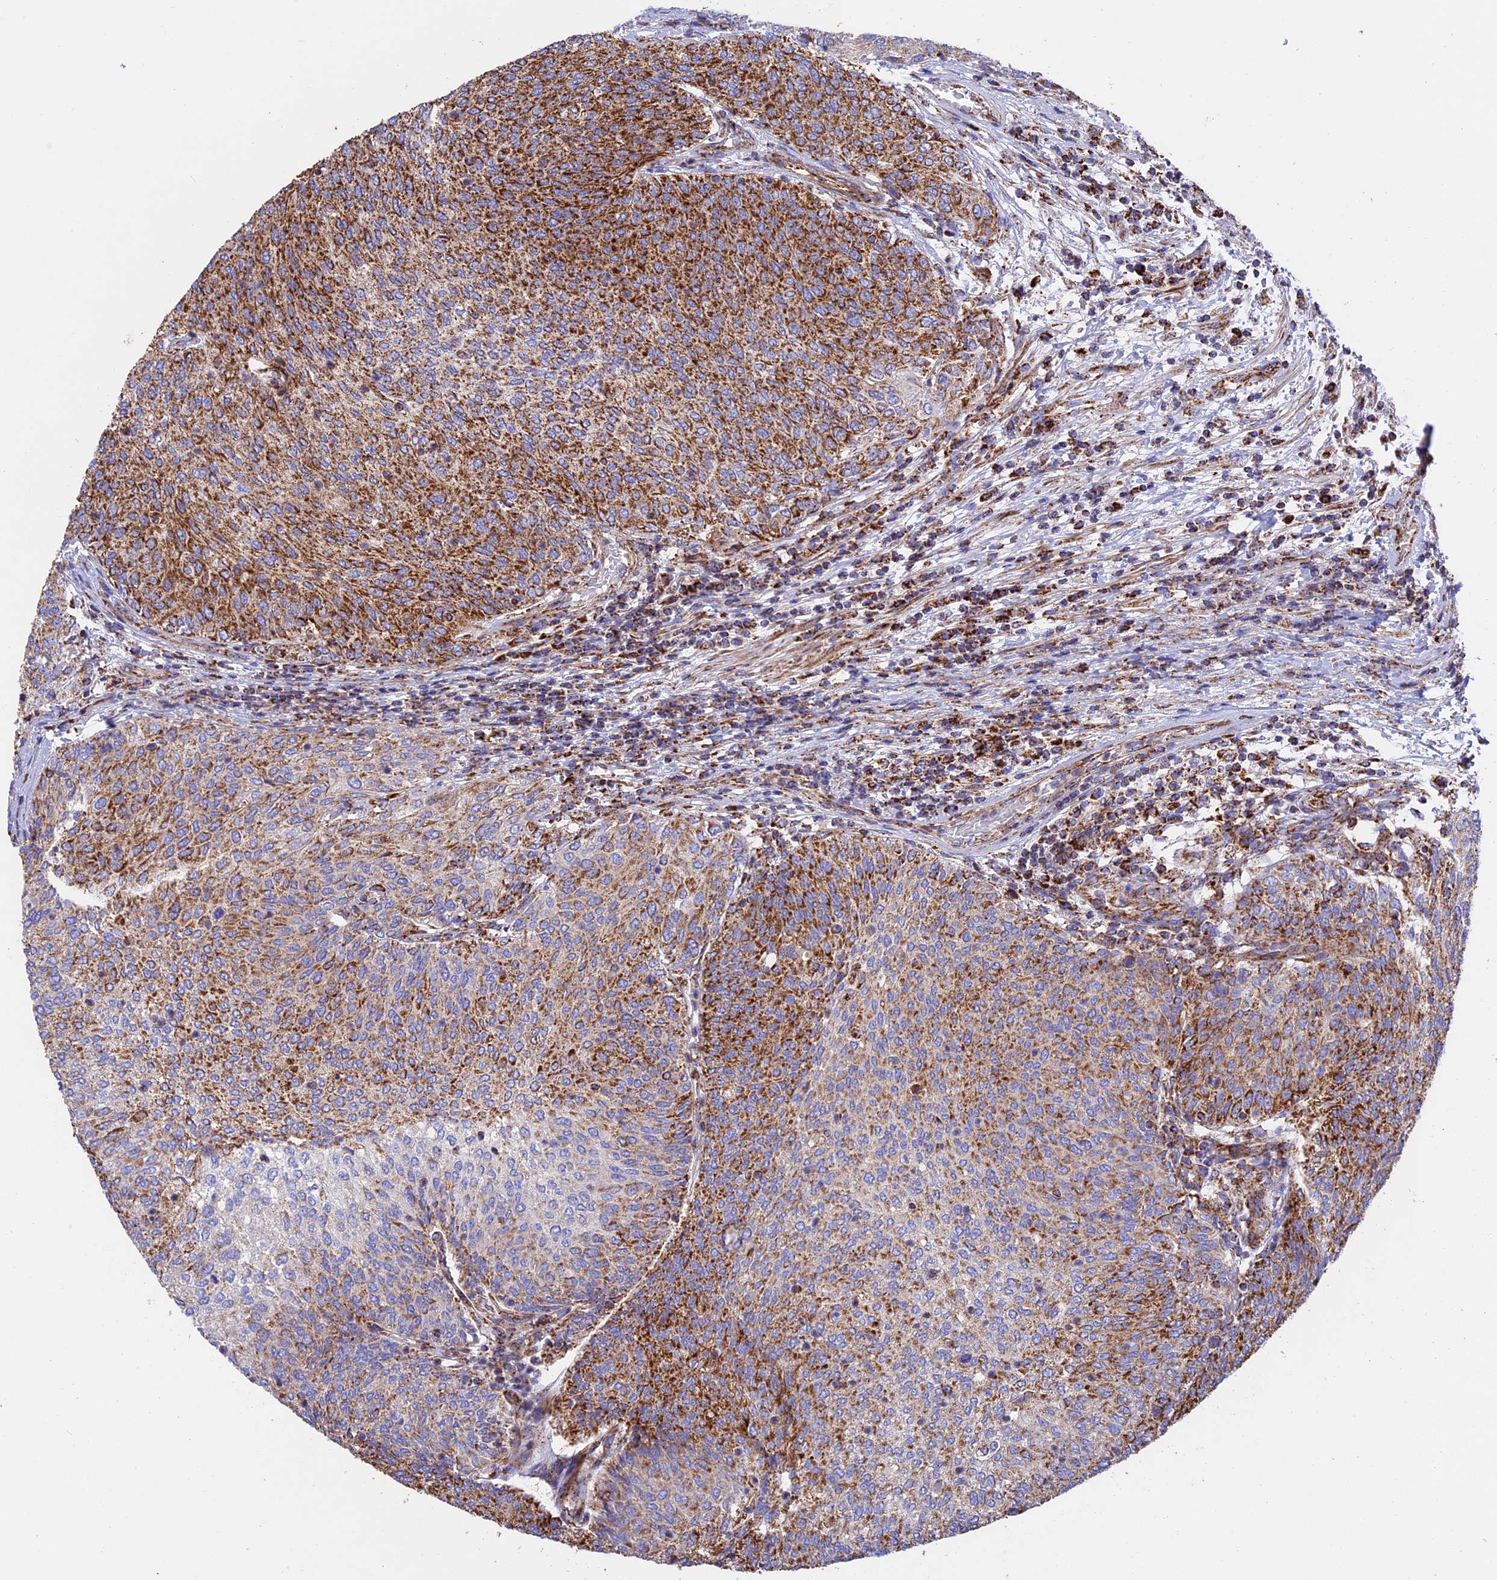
{"staining": {"intensity": "strong", "quantity": "25%-75%", "location": "cytoplasmic/membranous"}, "tissue": "urothelial cancer", "cell_type": "Tumor cells", "image_type": "cancer", "snomed": [{"axis": "morphology", "description": "Urothelial carcinoma, Low grade"}, {"axis": "topography", "description": "Urinary bladder"}], "caption": "Immunohistochemical staining of urothelial cancer displays strong cytoplasmic/membranous protein positivity in about 25%-75% of tumor cells.", "gene": "UQCRB", "patient": {"sex": "female", "age": 79}}